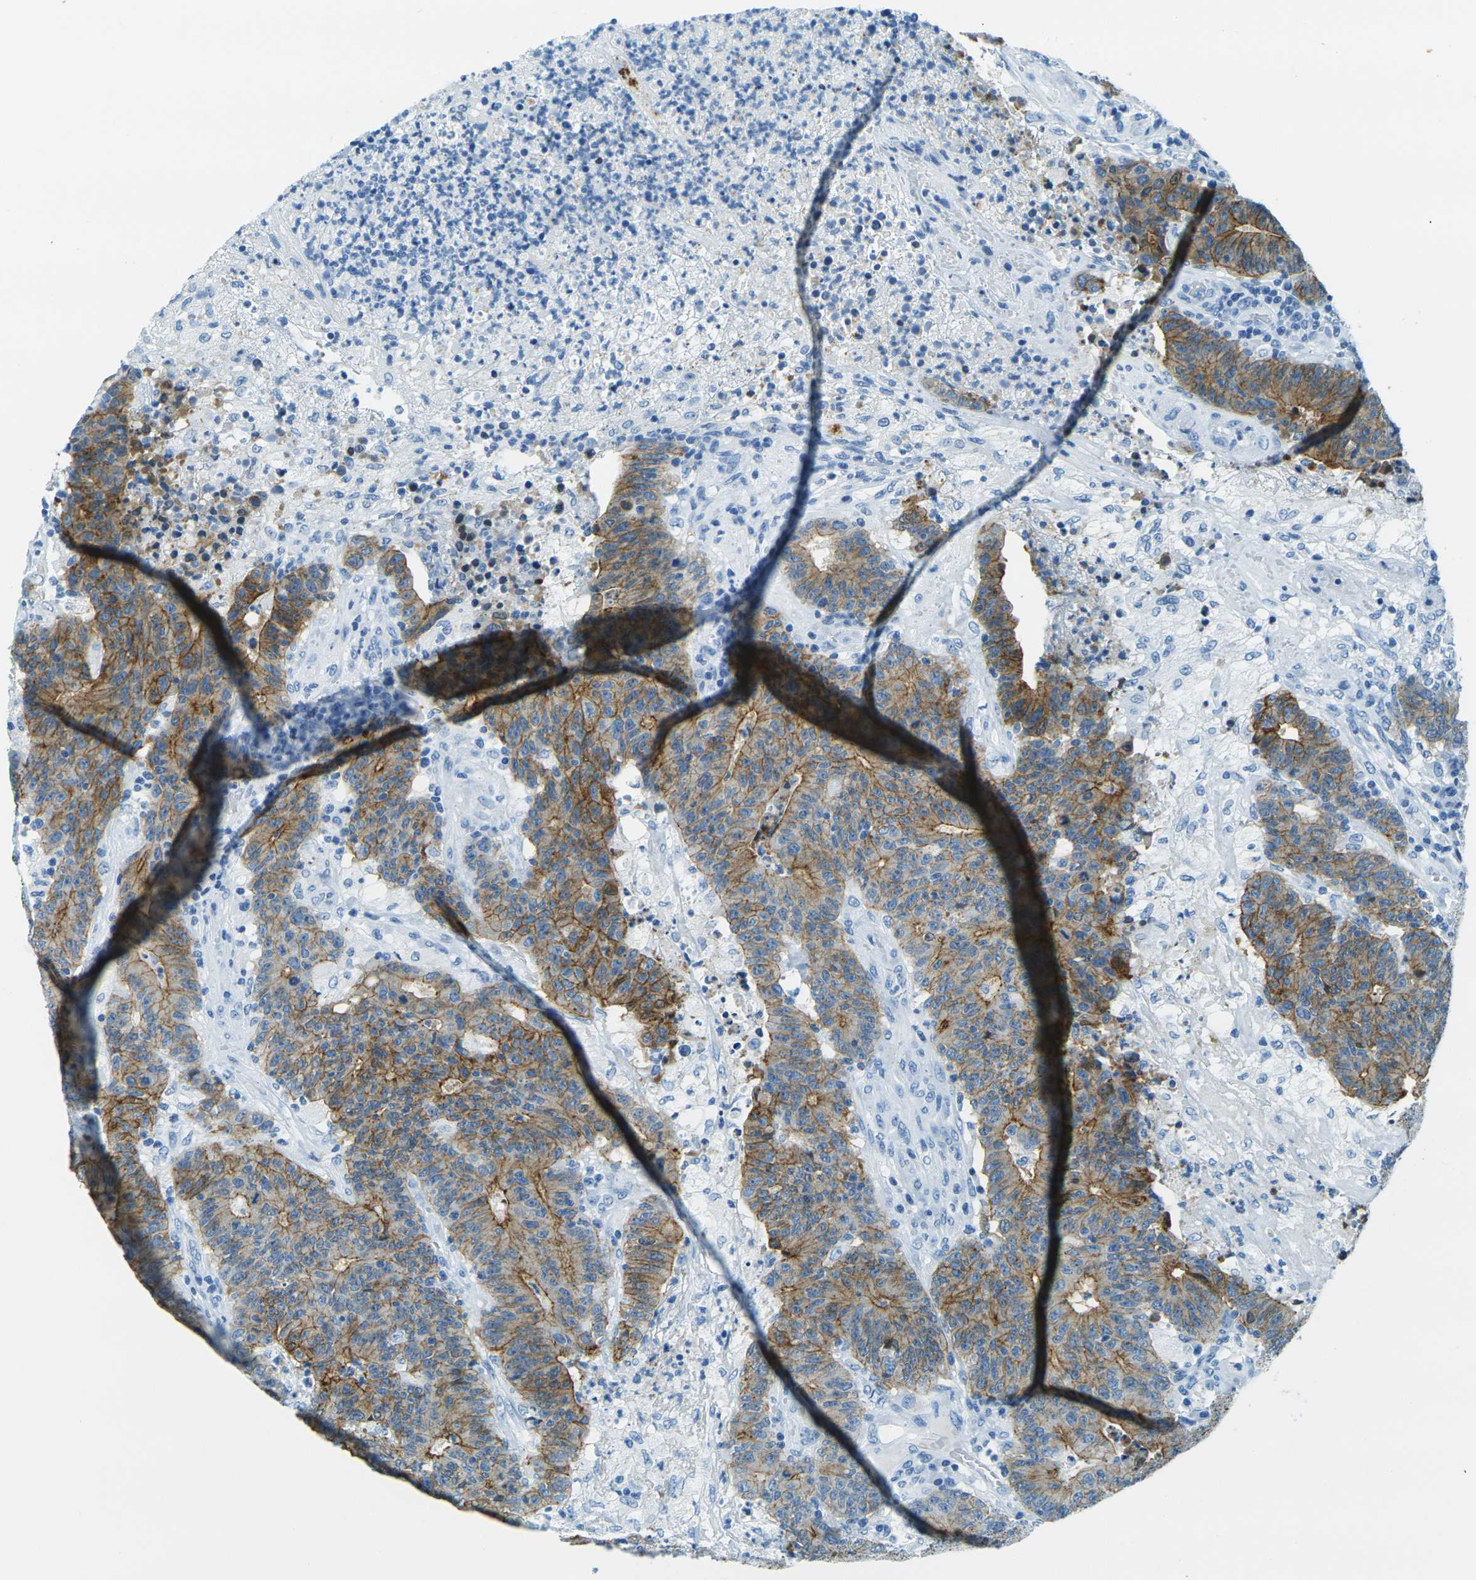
{"staining": {"intensity": "moderate", "quantity": ">75%", "location": "cytoplasmic/membranous"}, "tissue": "colorectal cancer", "cell_type": "Tumor cells", "image_type": "cancer", "snomed": [{"axis": "morphology", "description": "Normal tissue, NOS"}, {"axis": "morphology", "description": "Adenocarcinoma, NOS"}, {"axis": "topography", "description": "Colon"}], "caption": "IHC image of neoplastic tissue: human adenocarcinoma (colorectal) stained using IHC shows medium levels of moderate protein expression localized specifically in the cytoplasmic/membranous of tumor cells, appearing as a cytoplasmic/membranous brown color.", "gene": "OCLN", "patient": {"sex": "female", "age": 75}}